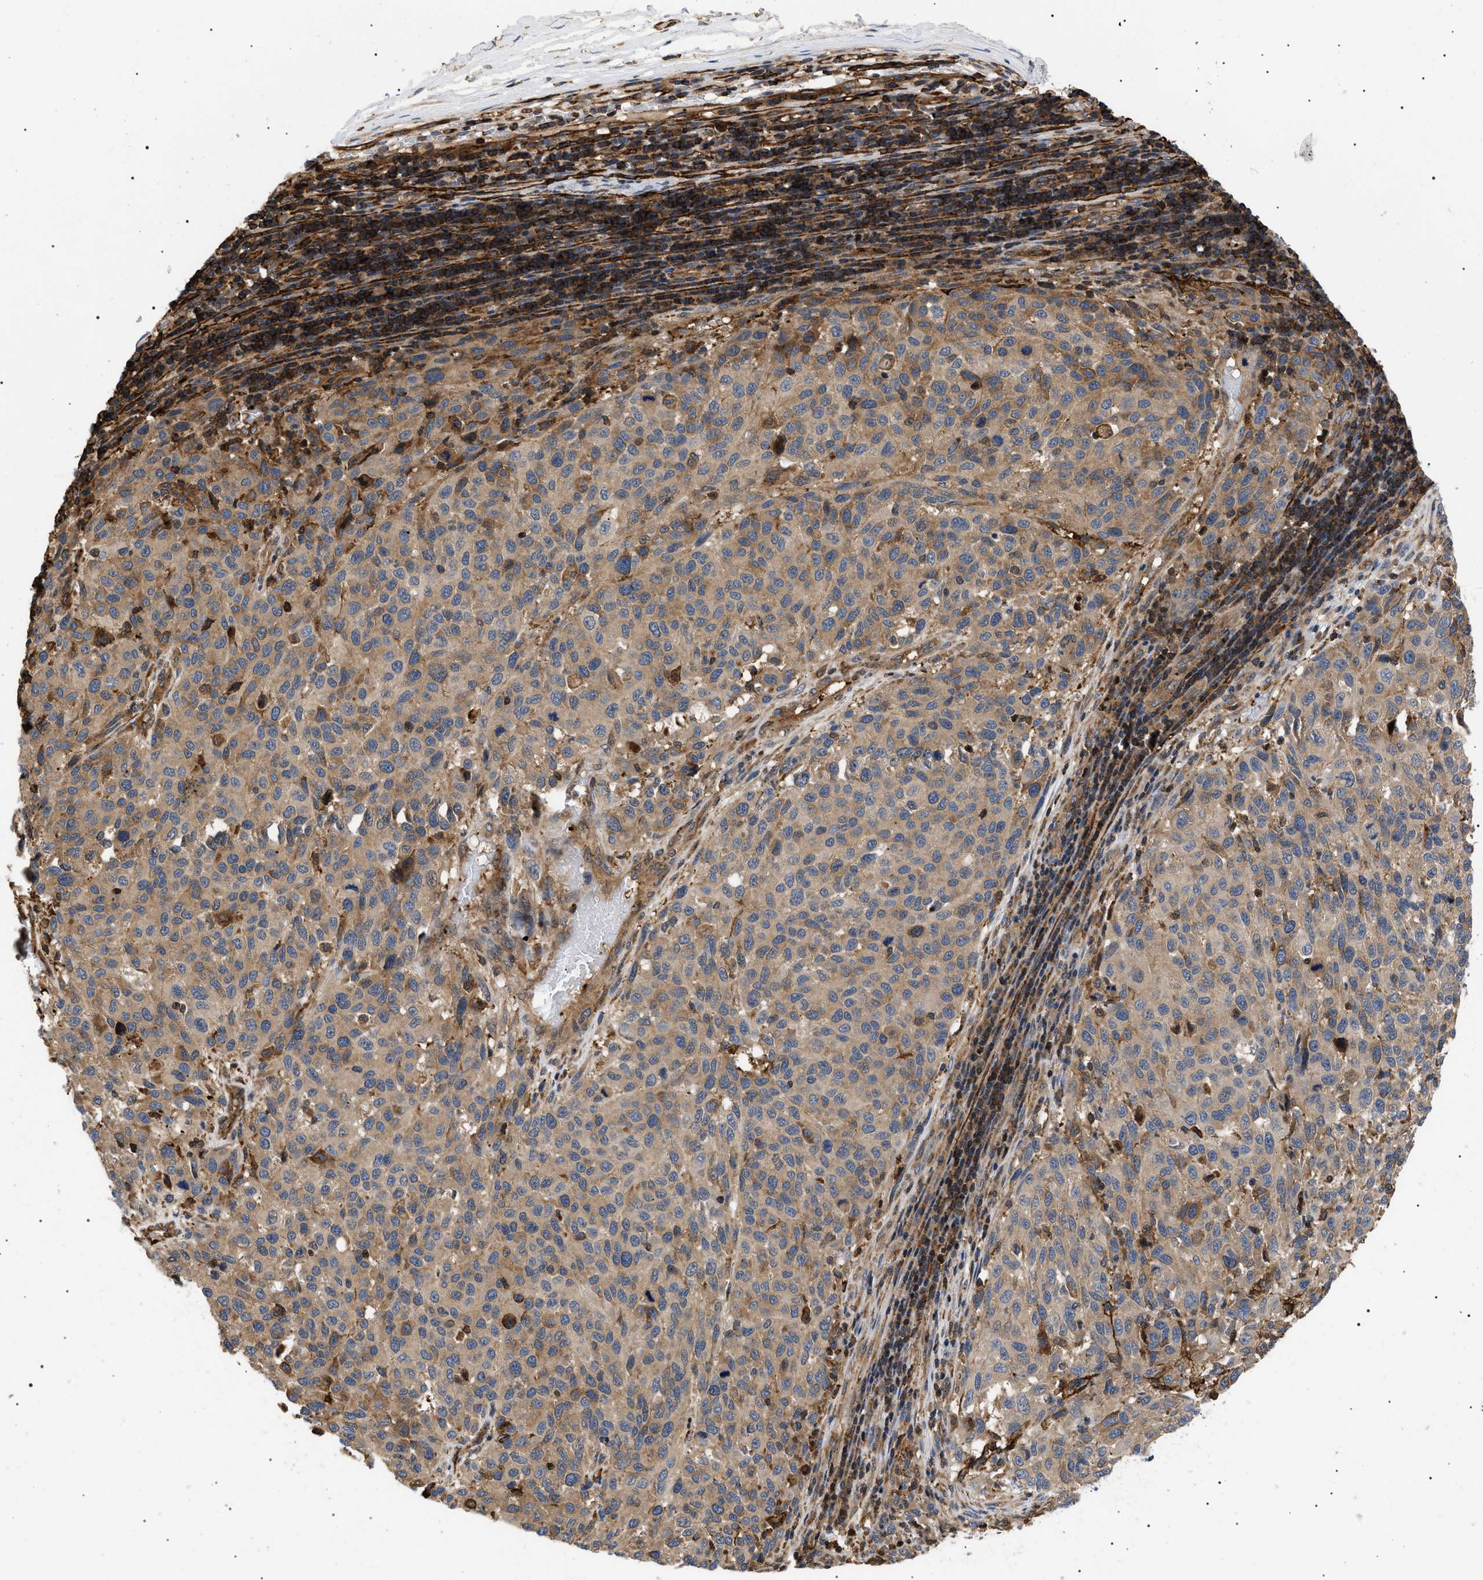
{"staining": {"intensity": "weak", "quantity": "25%-75%", "location": "cytoplasmic/membranous"}, "tissue": "melanoma", "cell_type": "Tumor cells", "image_type": "cancer", "snomed": [{"axis": "morphology", "description": "Malignant melanoma, Metastatic site"}, {"axis": "topography", "description": "Lymph node"}], "caption": "Weak cytoplasmic/membranous protein expression is identified in about 25%-75% of tumor cells in malignant melanoma (metastatic site).", "gene": "TMTC4", "patient": {"sex": "male", "age": 61}}